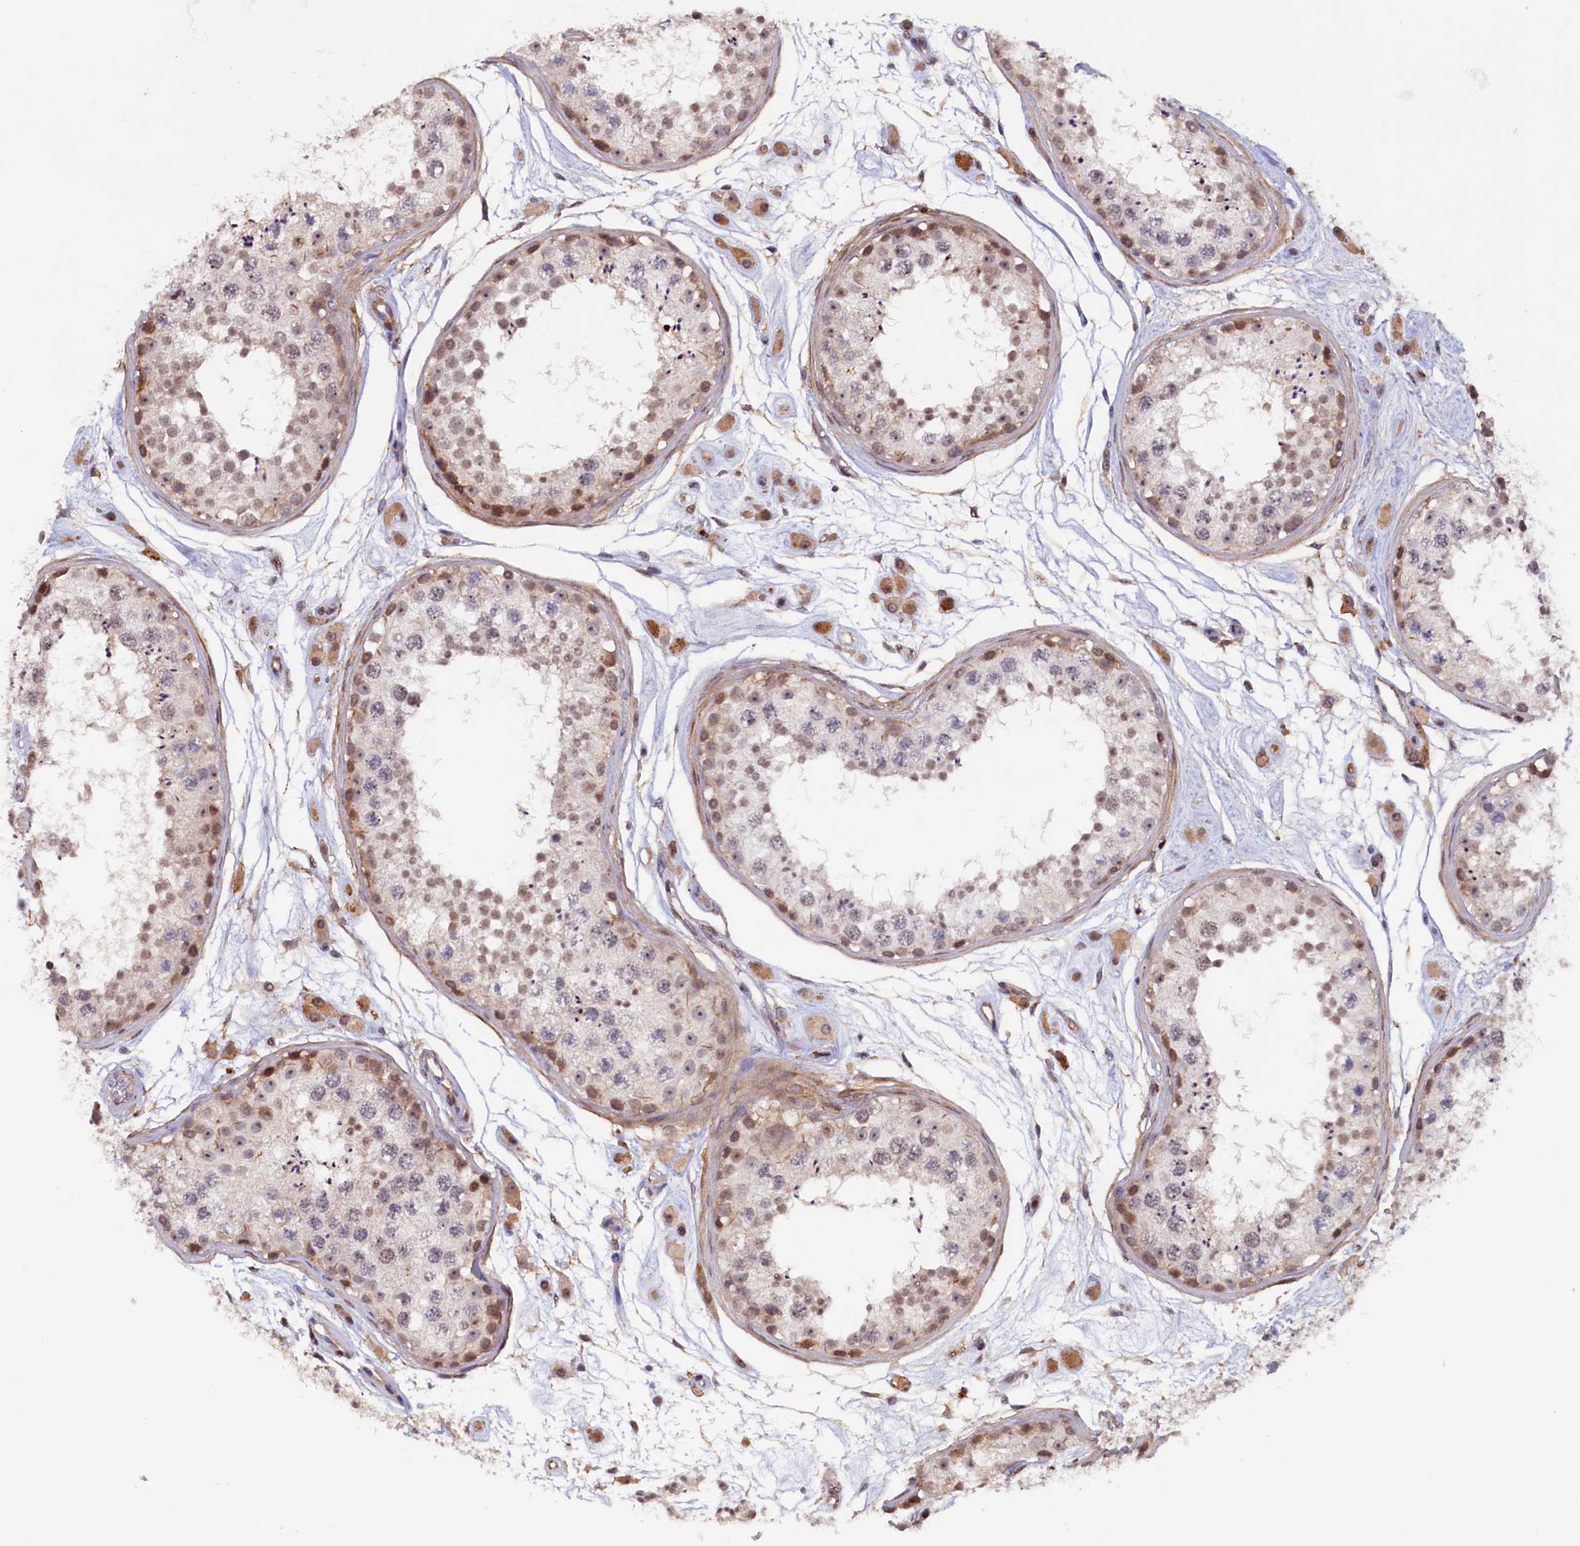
{"staining": {"intensity": "moderate", "quantity": ">75%", "location": "nuclear"}, "tissue": "testis", "cell_type": "Cells in seminiferous ducts", "image_type": "normal", "snomed": [{"axis": "morphology", "description": "Normal tissue, NOS"}, {"axis": "topography", "description": "Testis"}], "caption": "Immunohistochemical staining of normal testis shows >75% levels of moderate nuclear protein expression in about >75% of cells in seminiferous ducts.", "gene": "PACSIN3", "patient": {"sex": "male", "age": 25}}